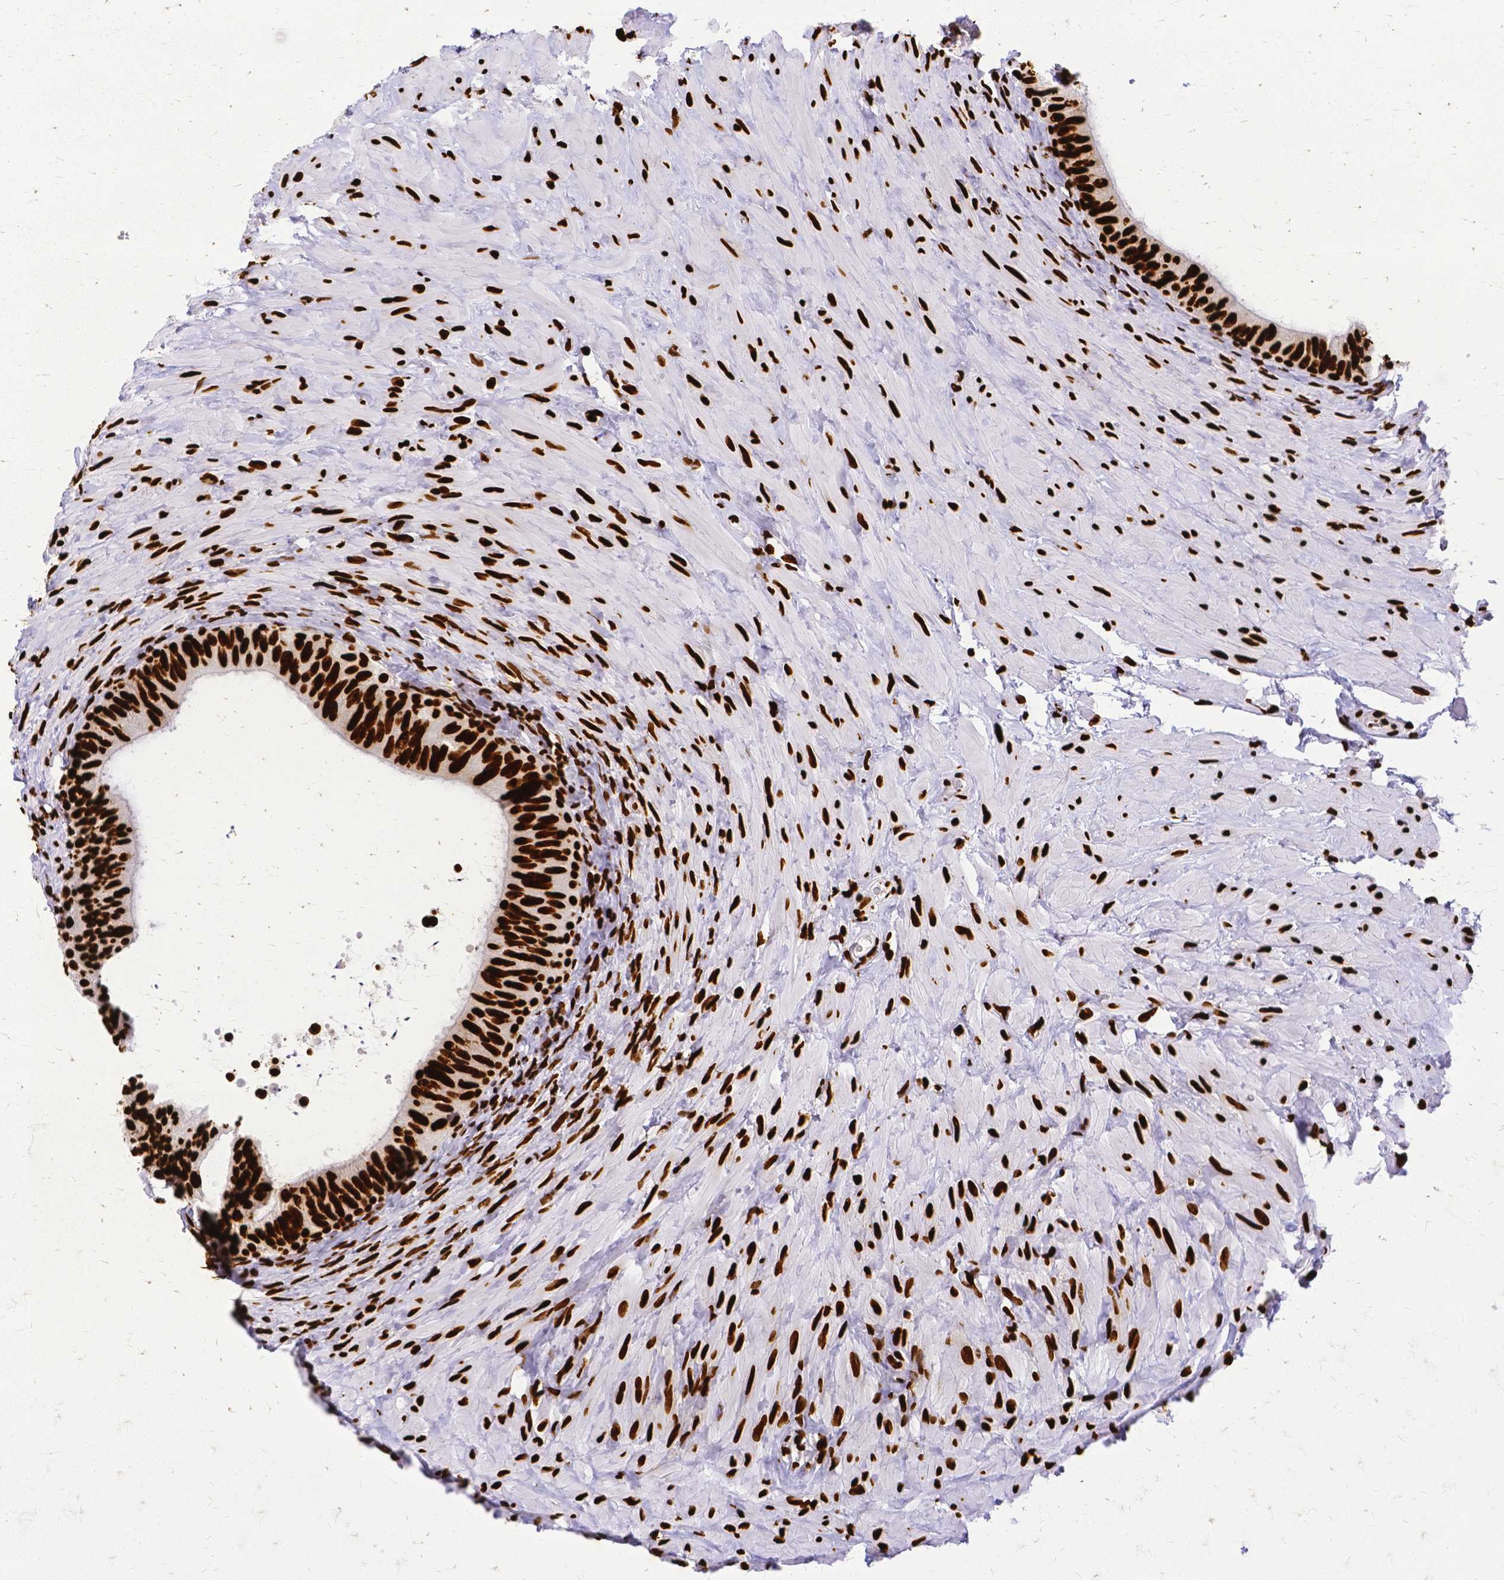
{"staining": {"intensity": "strong", "quantity": ">75%", "location": "nuclear"}, "tissue": "epididymis", "cell_type": "Glandular cells", "image_type": "normal", "snomed": [{"axis": "morphology", "description": "Normal tissue, NOS"}, {"axis": "topography", "description": "Epididymis, spermatic cord, NOS"}, {"axis": "topography", "description": "Epididymis"}], "caption": "Glandular cells display strong nuclear positivity in about >75% of cells in unremarkable epididymis. The protein is shown in brown color, while the nuclei are stained blue.", "gene": "SFPQ", "patient": {"sex": "male", "age": 31}}